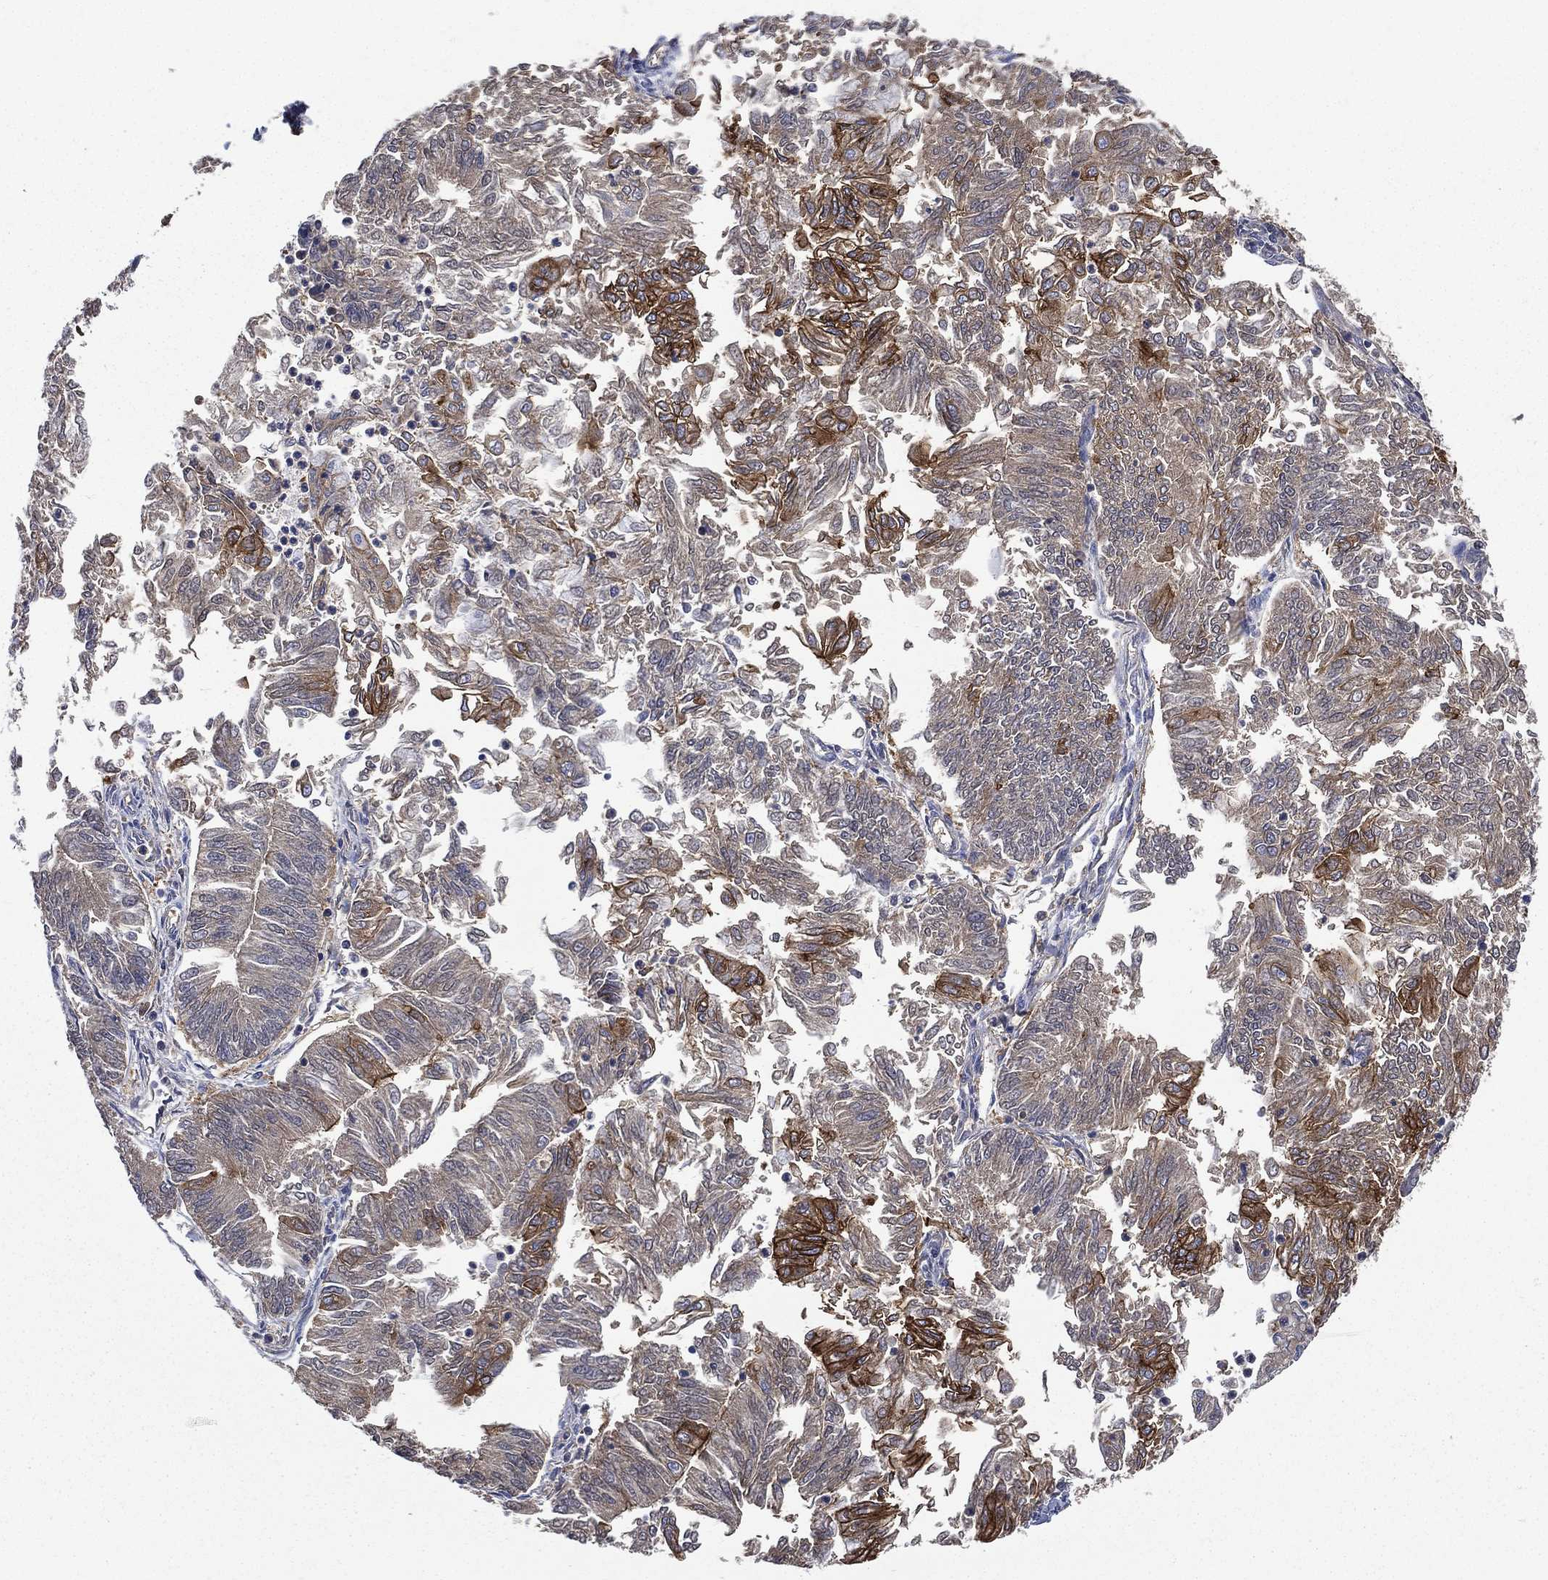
{"staining": {"intensity": "strong", "quantity": "<25%", "location": "cytoplasmic/membranous"}, "tissue": "endometrial cancer", "cell_type": "Tumor cells", "image_type": "cancer", "snomed": [{"axis": "morphology", "description": "Adenocarcinoma, NOS"}, {"axis": "topography", "description": "Endometrium"}], "caption": "Endometrial cancer (adenocarcinoma) stained with DAB immunohistochemistry (IHC) displays medium levels of strong cytoplasmic/membranous positivity in about <25% of tumor cells.", "gene": "SMPD3", "patient": {"sex": "female", "age": 59}}